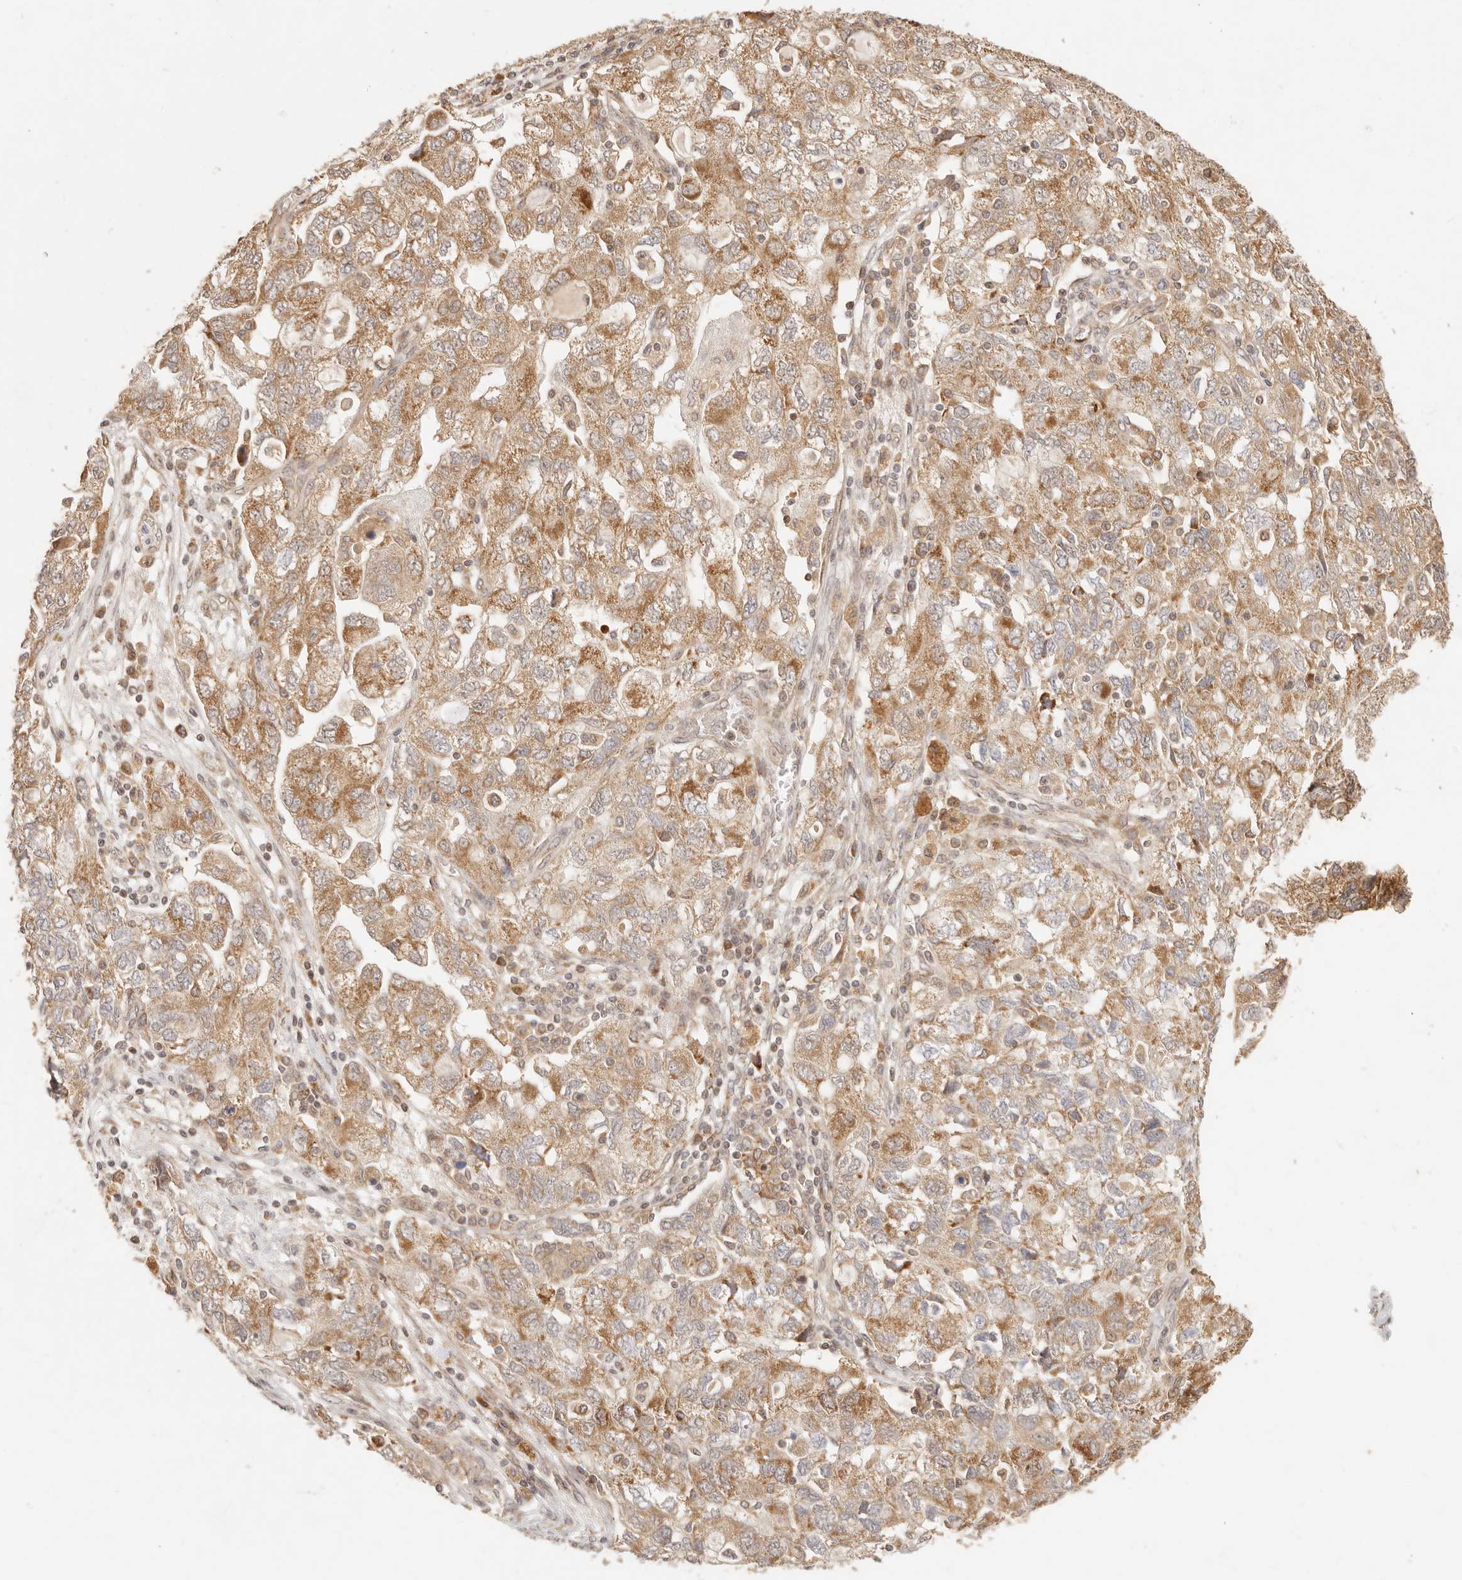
{"staining": {"intensity": "moderate", "quantity": ">75%", "location": "cytoplasmic/membranous"}, "tissue": "ovarian cancer", "cell_type": "Tumor cells", "image_type": "cancer", "snomed": [{"axis": "morphology", "description": "Carcinoma, NOS"}, {"axis": "morphology", "description": "Cystadenocarcinoma, serous, NOS"}, {"axis": "topography", "description": "Ovary"}], "caption": "Approximately >75% of tumor cells in serous cystadenocarcinoma (ovarian) display moderate cytoplasmic/membranous protein expression as visualized by brown immunohistochemical staining.", "gene": "TIMM17A", "patient": {"sex": "female", "age": 69}}